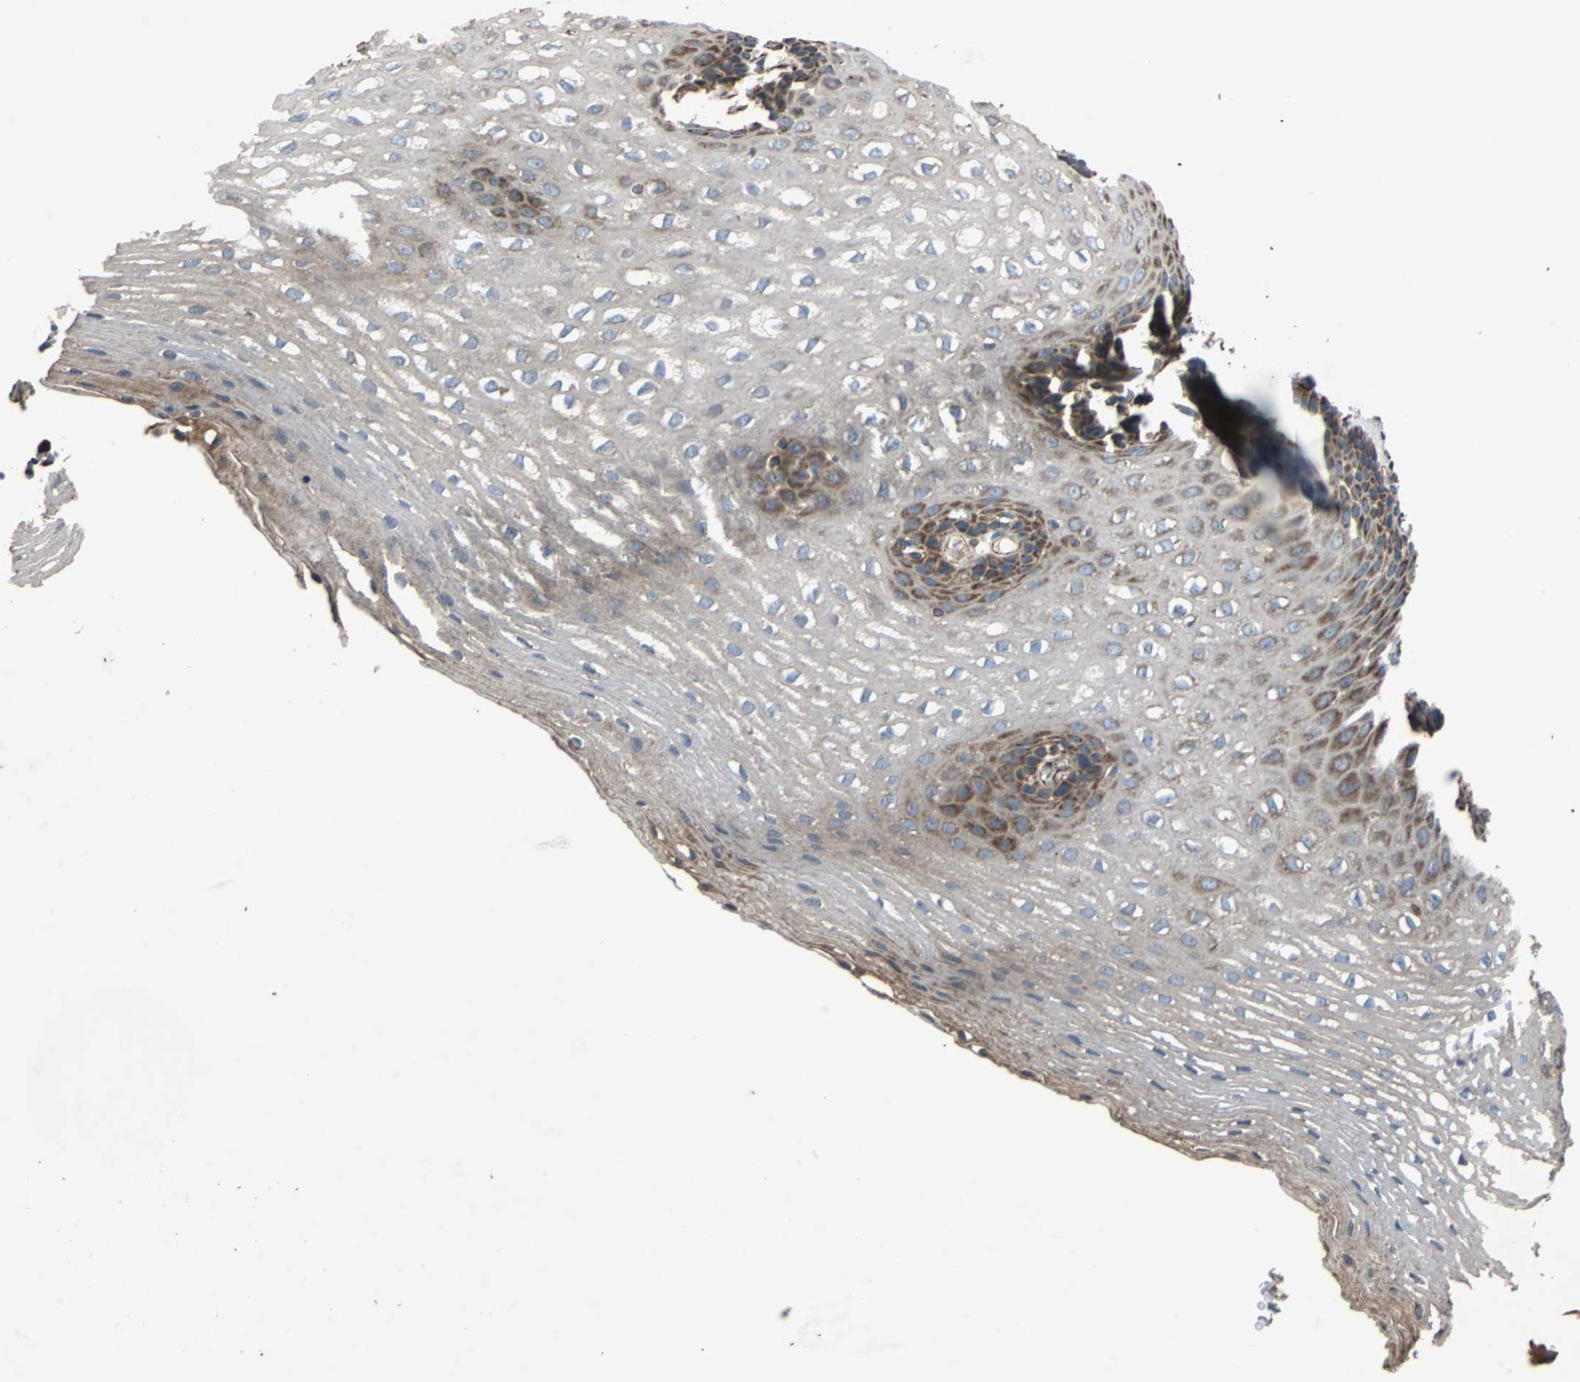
{"staining": {"intensity": "moderate", "quantity": "<25%", "location": "cytoplasmic/membranous"}, "tissue": "esophagus", "cell_type": "Squamous epithelial cells", "image_type": "normal", "snomed": [{"axis": "morphology", "description": "Normal tissue, NOS"}, {"axis": "topography", "description": "Esophagus"}], "caption": "Brown immunohistochemical staining in benign human esophagus demonstrates moderate cytoplasmic/membranous expression in about <25% of squamous epithelial cells. (Brightfield microscopy of DAB IHC at high magnification).", "gene": "ACTR3", "patient": {"sex": "male", "age": 48}}